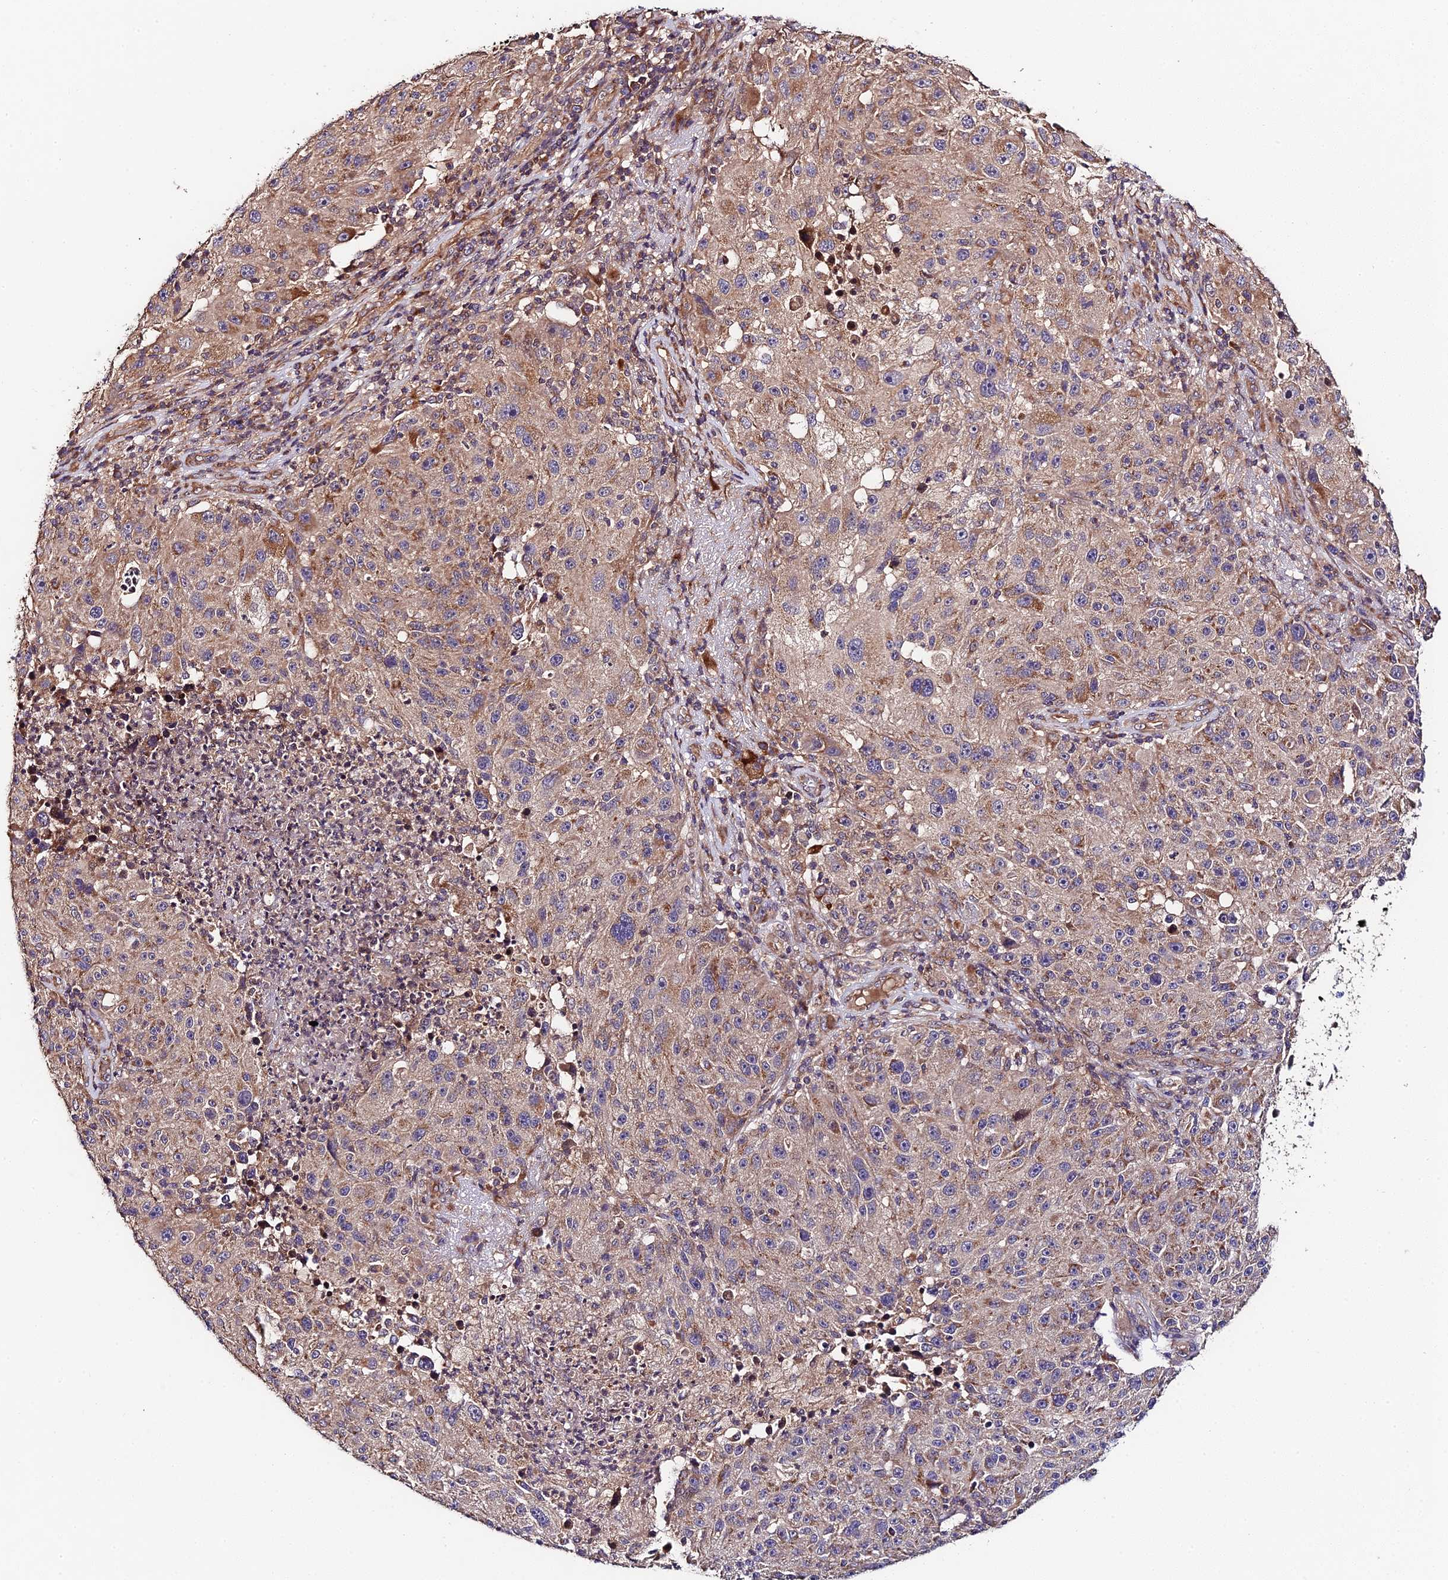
{"staining": {"intensity": "moderate", "quantity": "25%-75%", "location": "cytoplasmic/membranous"}, "tissue": "melanoma", "cell_type": "Tumor cells", "image_type": "cancer", "snomed": [{"axis": "morphology", "description": "Malignant melanoma, NOS"}, {"axis": "topography", "description": "Skin"}], "caption": "Tumor cells demonstrate moderate cytoplasmic/membranous expression in about 25%-75% of cells in malignant melanoma.", "gene": "C3orf20", "patient": {"sex": "male", "age": 53}}